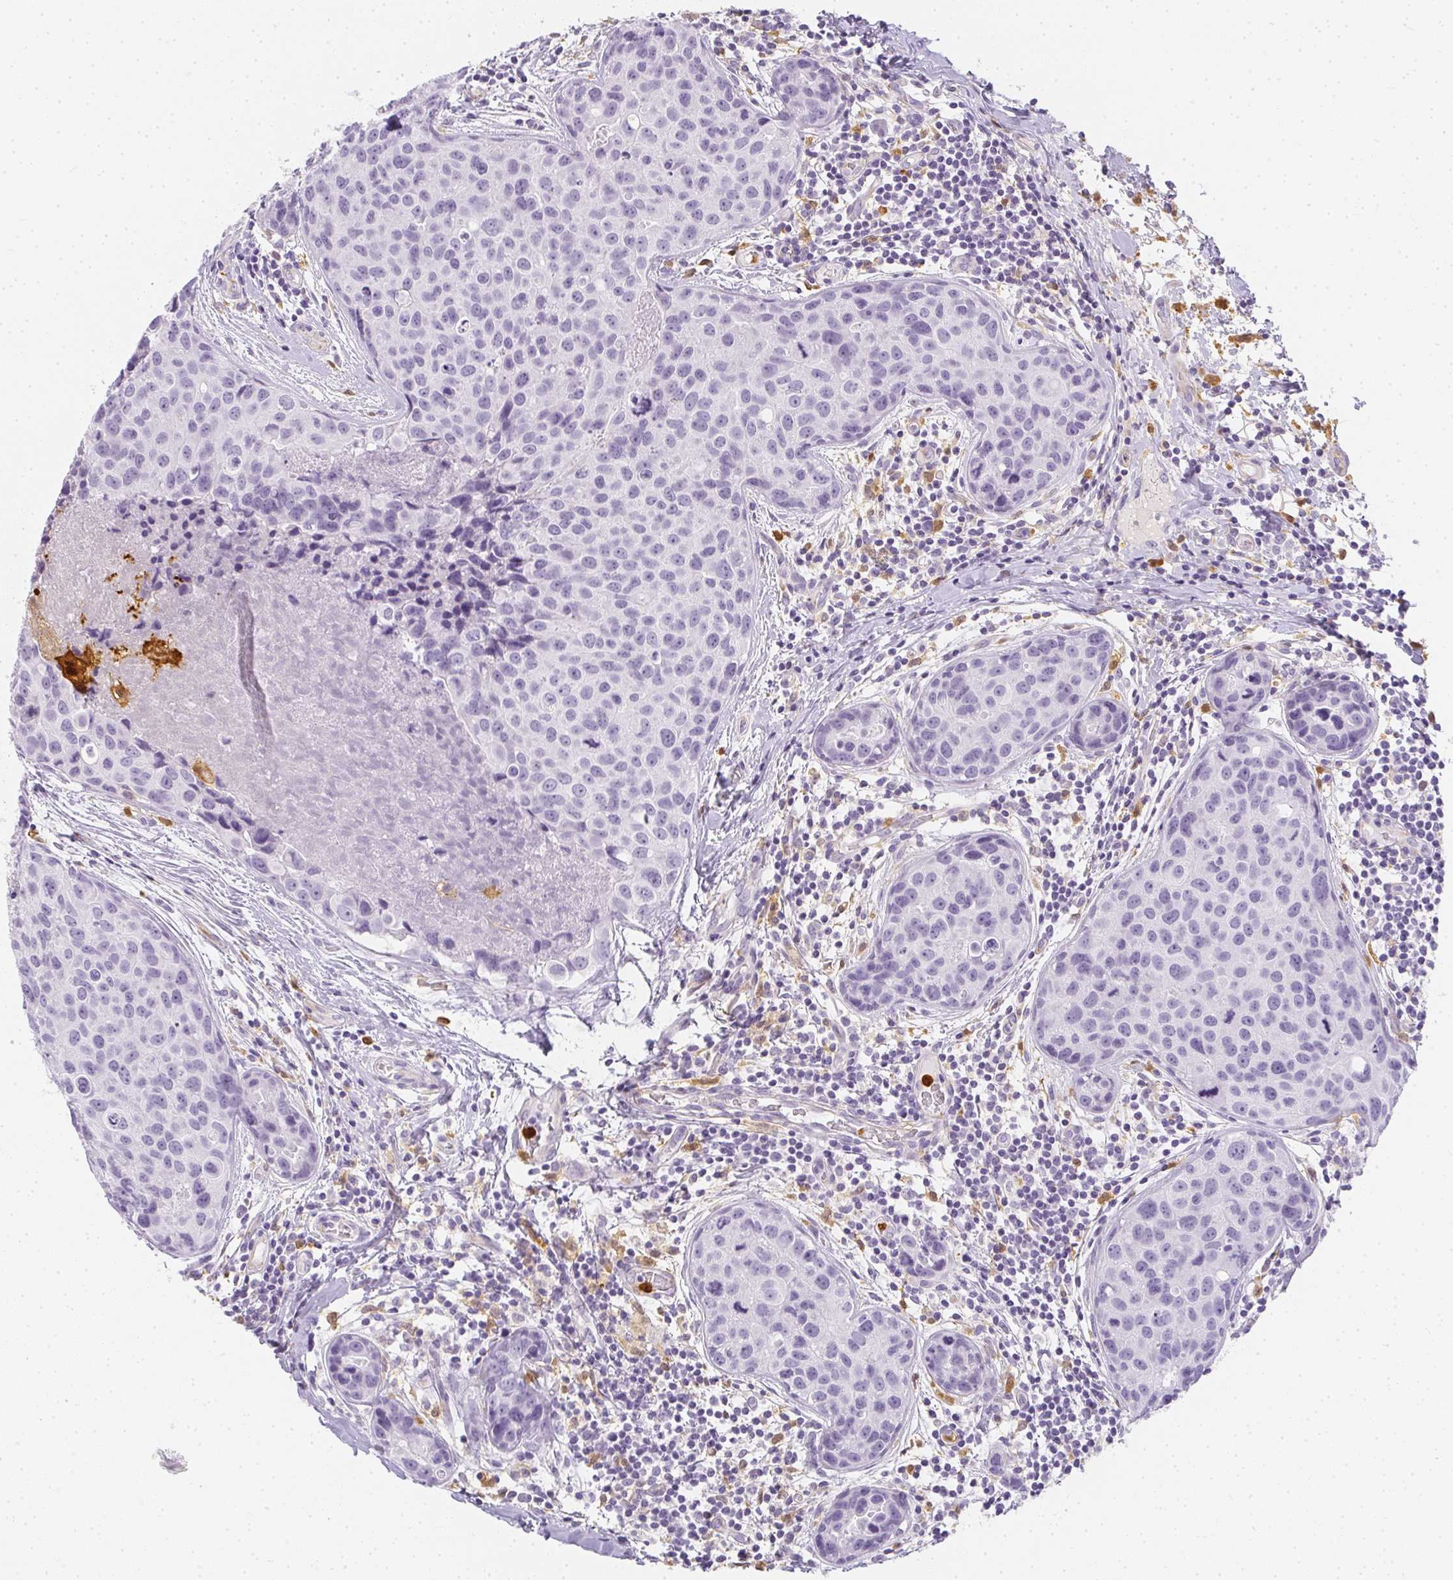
{"staining": {"intensity": "negative", "quantity": "none", "location": "none"}, "tissue": "breast cancer", "cell_type": "Tumor cells", "image_type": "cancer", "snomed": [{"axis": "morphology", "description": "Duct carcinoma"}, {"axis": "topography", "description": "Breast"}], "caption": "This is an immunohistochemistry image of breast invasive ductal carcinoma. There is no expression in tumor cells.", "gene": "HK3", "patient": {"sex": "female", "age": 24}}